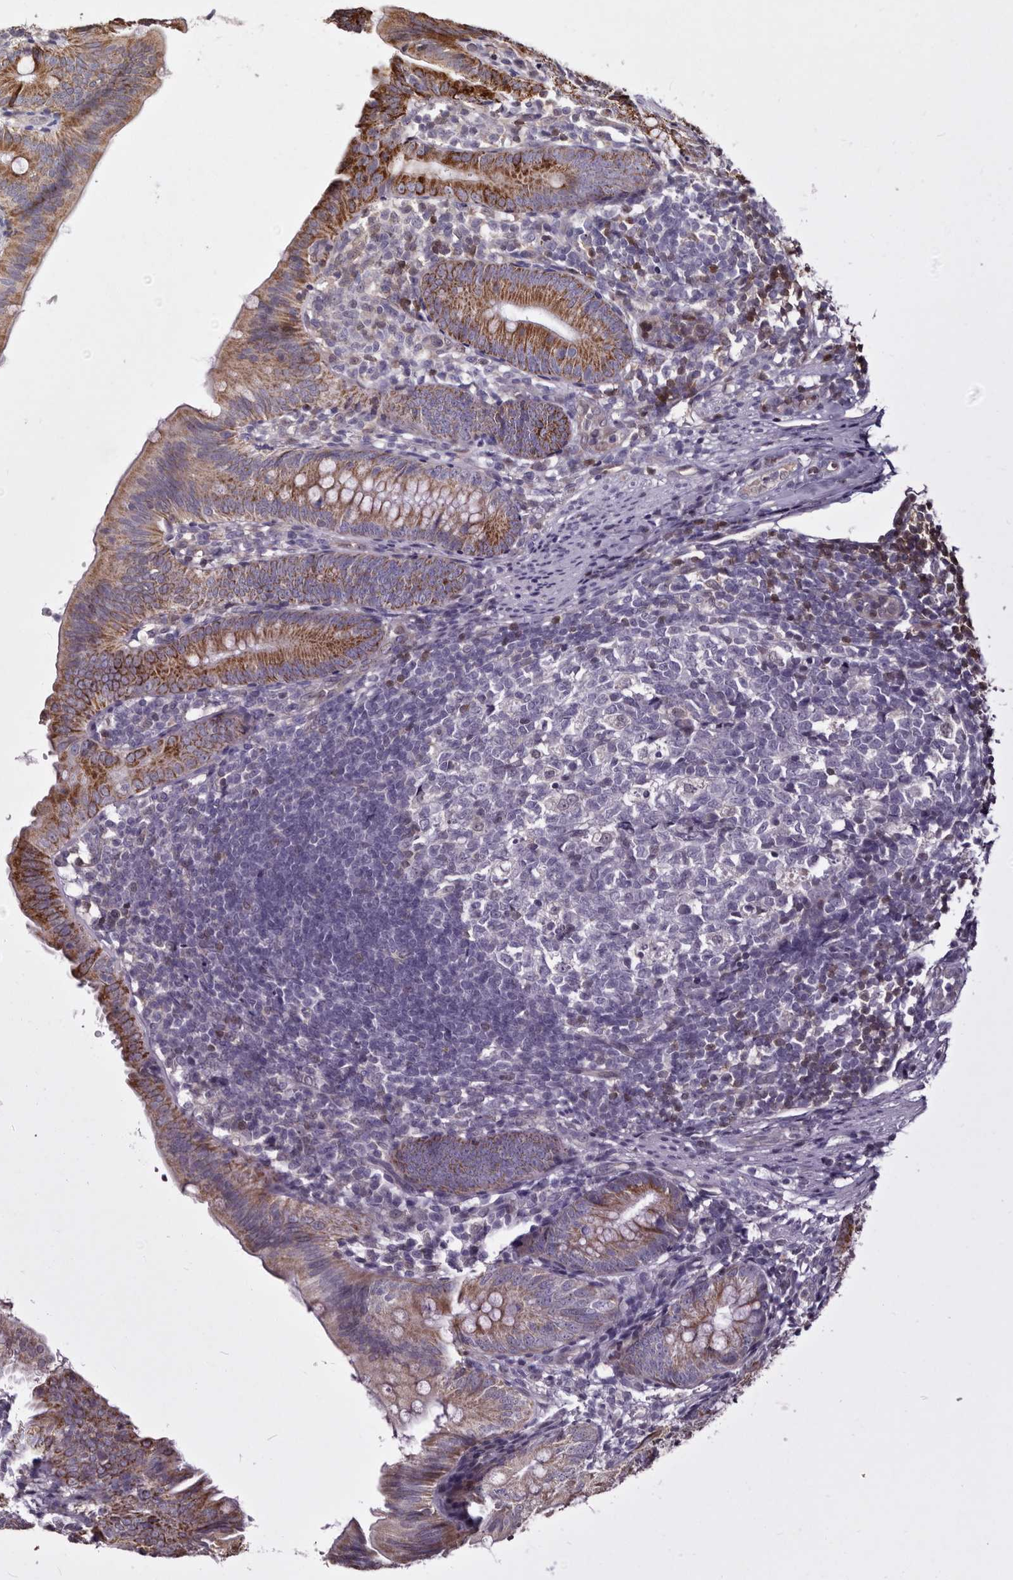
{"staining": {"intensity": "moderate", "quantity": ">75%", "location": "cytoplasmic/membranous"}, "tissue": "appendix", "cell_type": "Glandular cells", "image_type": "normal", "snomed": [{"axis": "morphology", "description": "Normal tissue, NOS"}, {"axis": "topography", "description": "Appendix"}], "caption": "Brown immunohistochemical staining in unremarkable appendix exhibits moderate cytoplasmic/membranous expression in about >75% of glandular cells. The staining is performed using DAB (3,3'-diaminobenzidine) brown chromogen to label protein expression. The nuclei are counter-stained blue using hematoxylin.", "gene": "GIMAP4", "patient": {"sex": "male", "age": 1}}